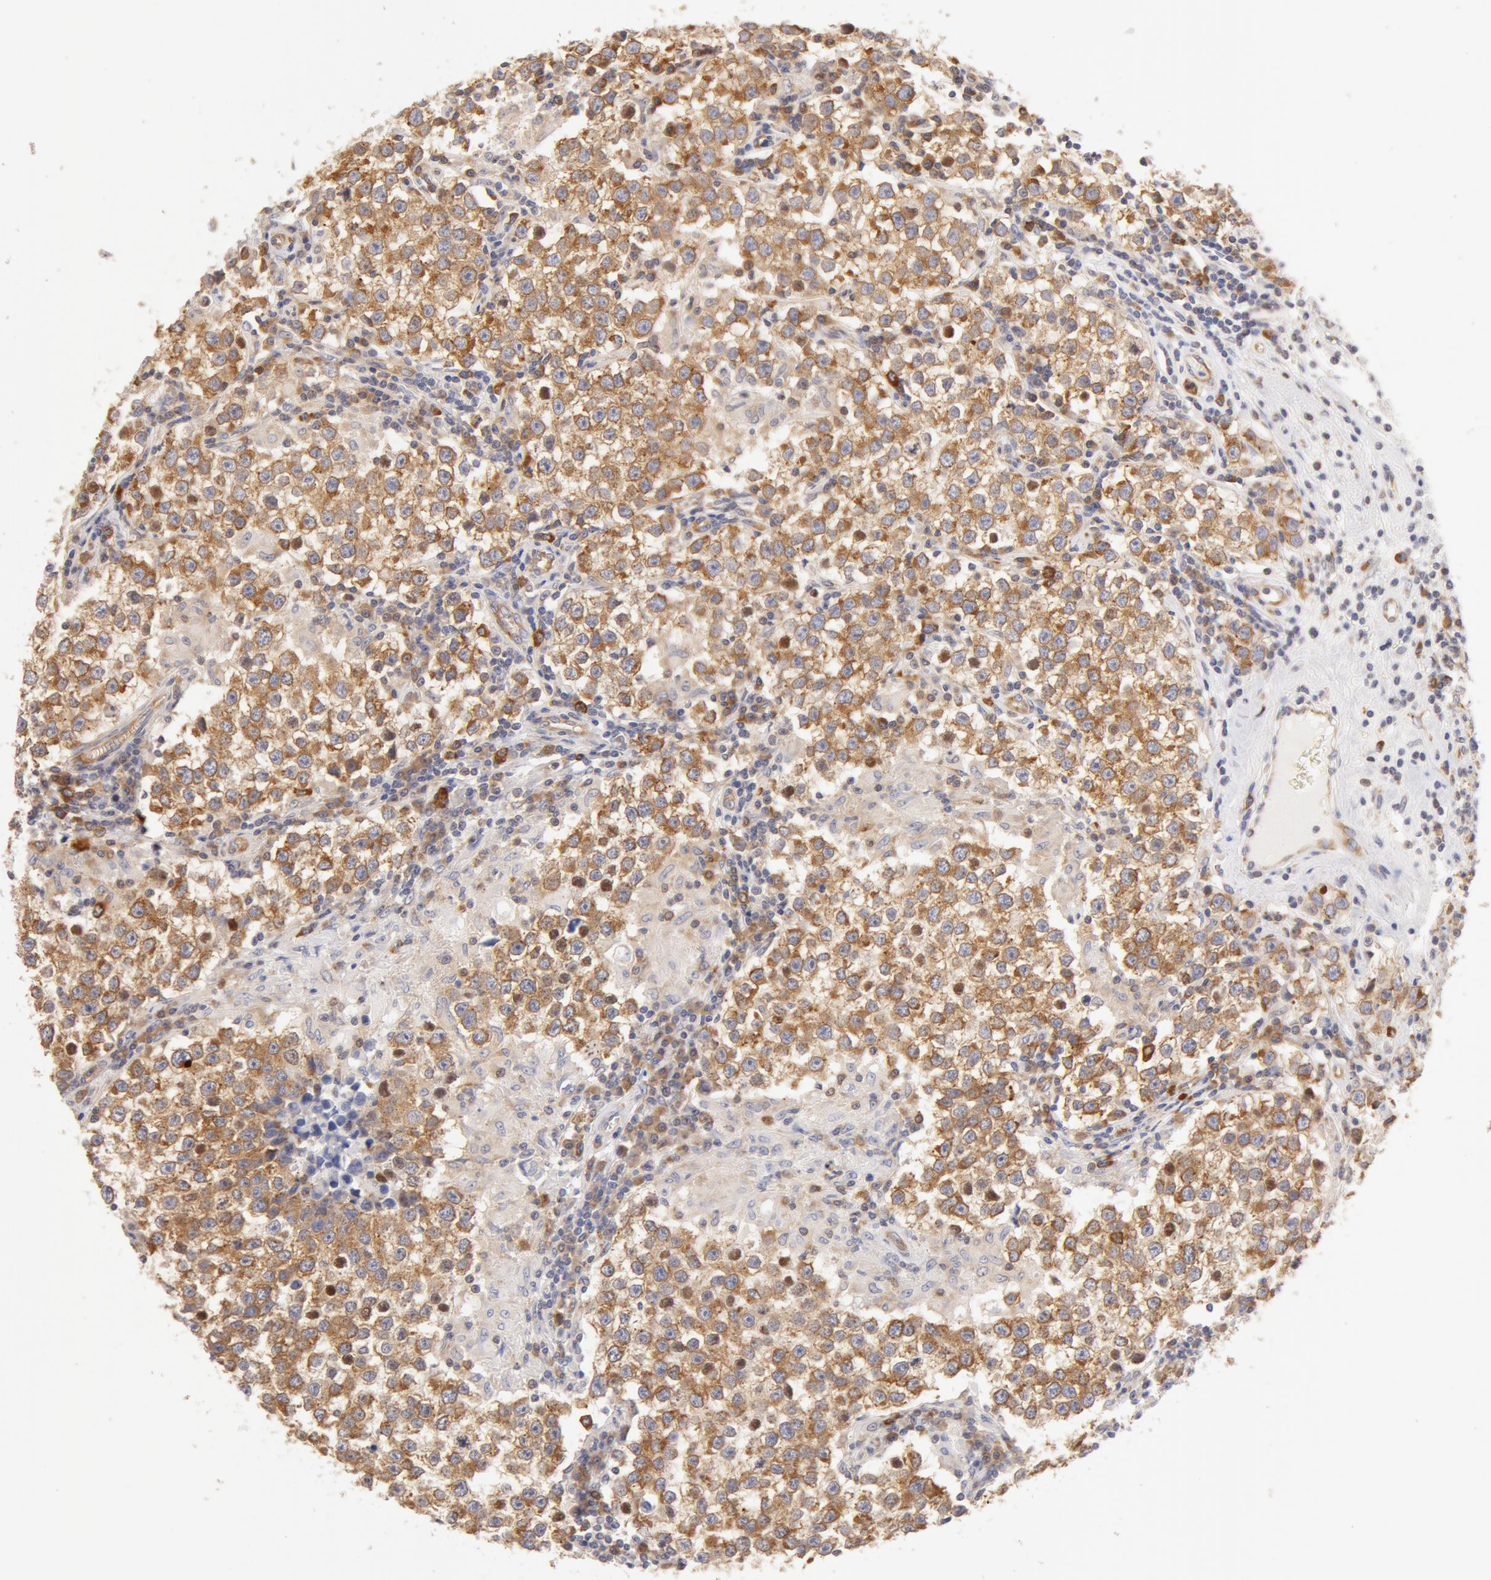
{"staining": {"intensity": "moderate", "quantity": ">75%", "location": "cytoplasmic/membranous"}, "tissue": "testis cancer", "cell_type": "Tumor cells", "image_type": "cancer", "snomed": [{"axis": "morphology", "description": "Seminoma, NOS"}, {"axis": "topography", "description": "Testis"}], "caption": "A medium amount of moderate cytoplasmic/membranous staining is seen in about >75% of tumor cells in testis cancer (seminoma) tissue.", "gene": "DDX3Y", "patient": {"sex": "male", "age": 36}}